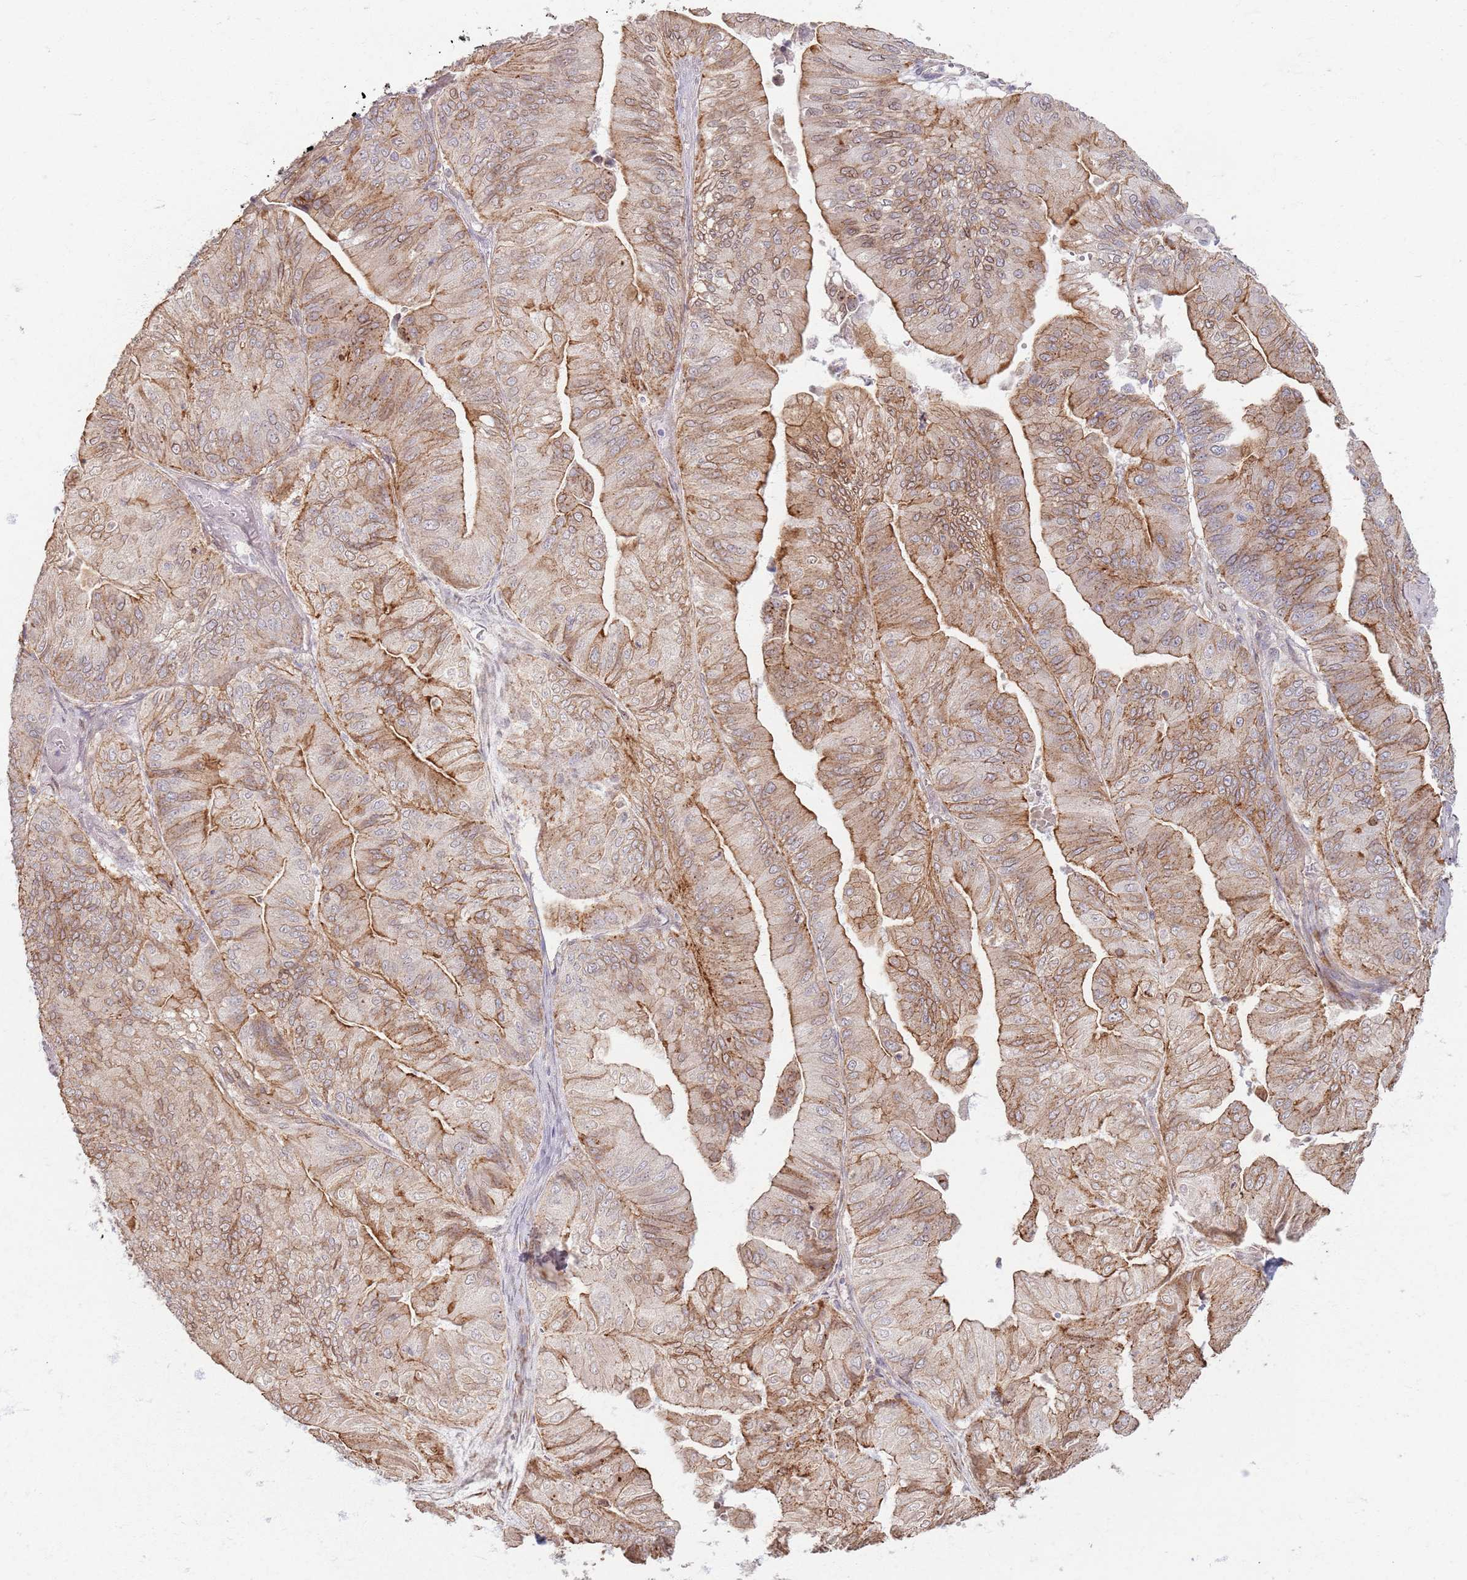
{"staining": {"intensity": "moderate", "quantity": ">75%", "location": "cytoplasmic/membranous"}, "tissue": "ovarian cancer", "cell_type": "Tumor cells", "image_type": "cancer", "snomed": [{"axis": "morphology", "description": "Cystadenocarcinoma, mucinous, NOS"}, {"axis": "topography", "description": "Ovary"}], "caption": "A brown stain labels moderate cytoplasmic/membranous positivity of a protein in ovarian cancer (mucinous cystadenocarcinoma) tumor cells.", "gene": "KCNA5", "patient": {"sex": "female", "age": 61}}